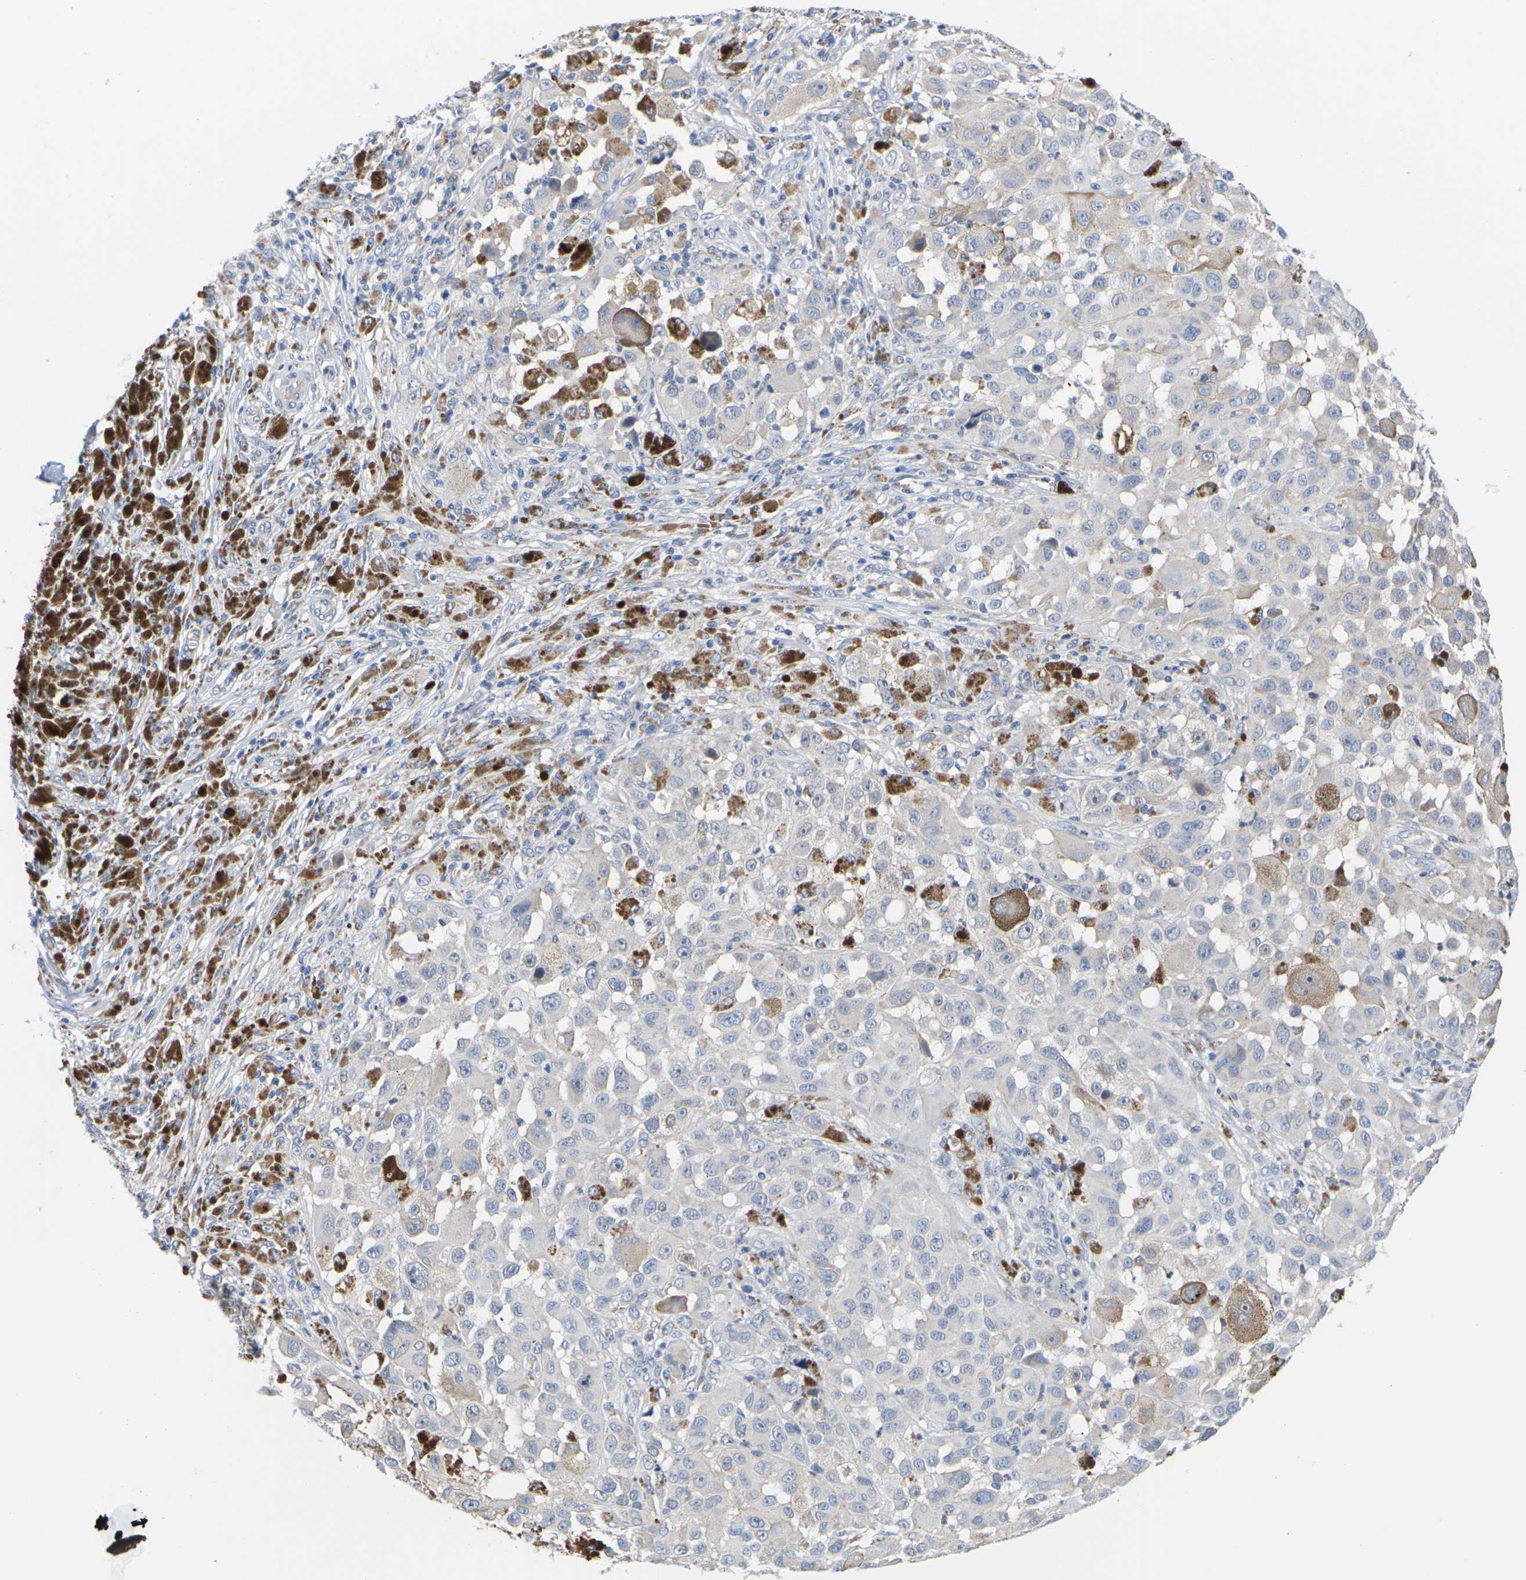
{"staining": {"intensity": "negative", "quantity": "none", "location": "none"}, "tissue": "melanoma", "cell_type": "Tumor cells", "image_type": "cancer", "snomed": [{"axis": "morphology", "description": "Malignant melanoma, NOS"}, {"axis": "topography", "description": "Skin"}], "caption": "Tumor cells show no significant protein positivity in malignant melanoma. Brightfield microscopy of immunohistochemistry stained with DAB (brown) and hematoxylin (blue), captured at high magnification.", "gene": "TMCO4", "patient": {"sex": "male", "age": 96}}